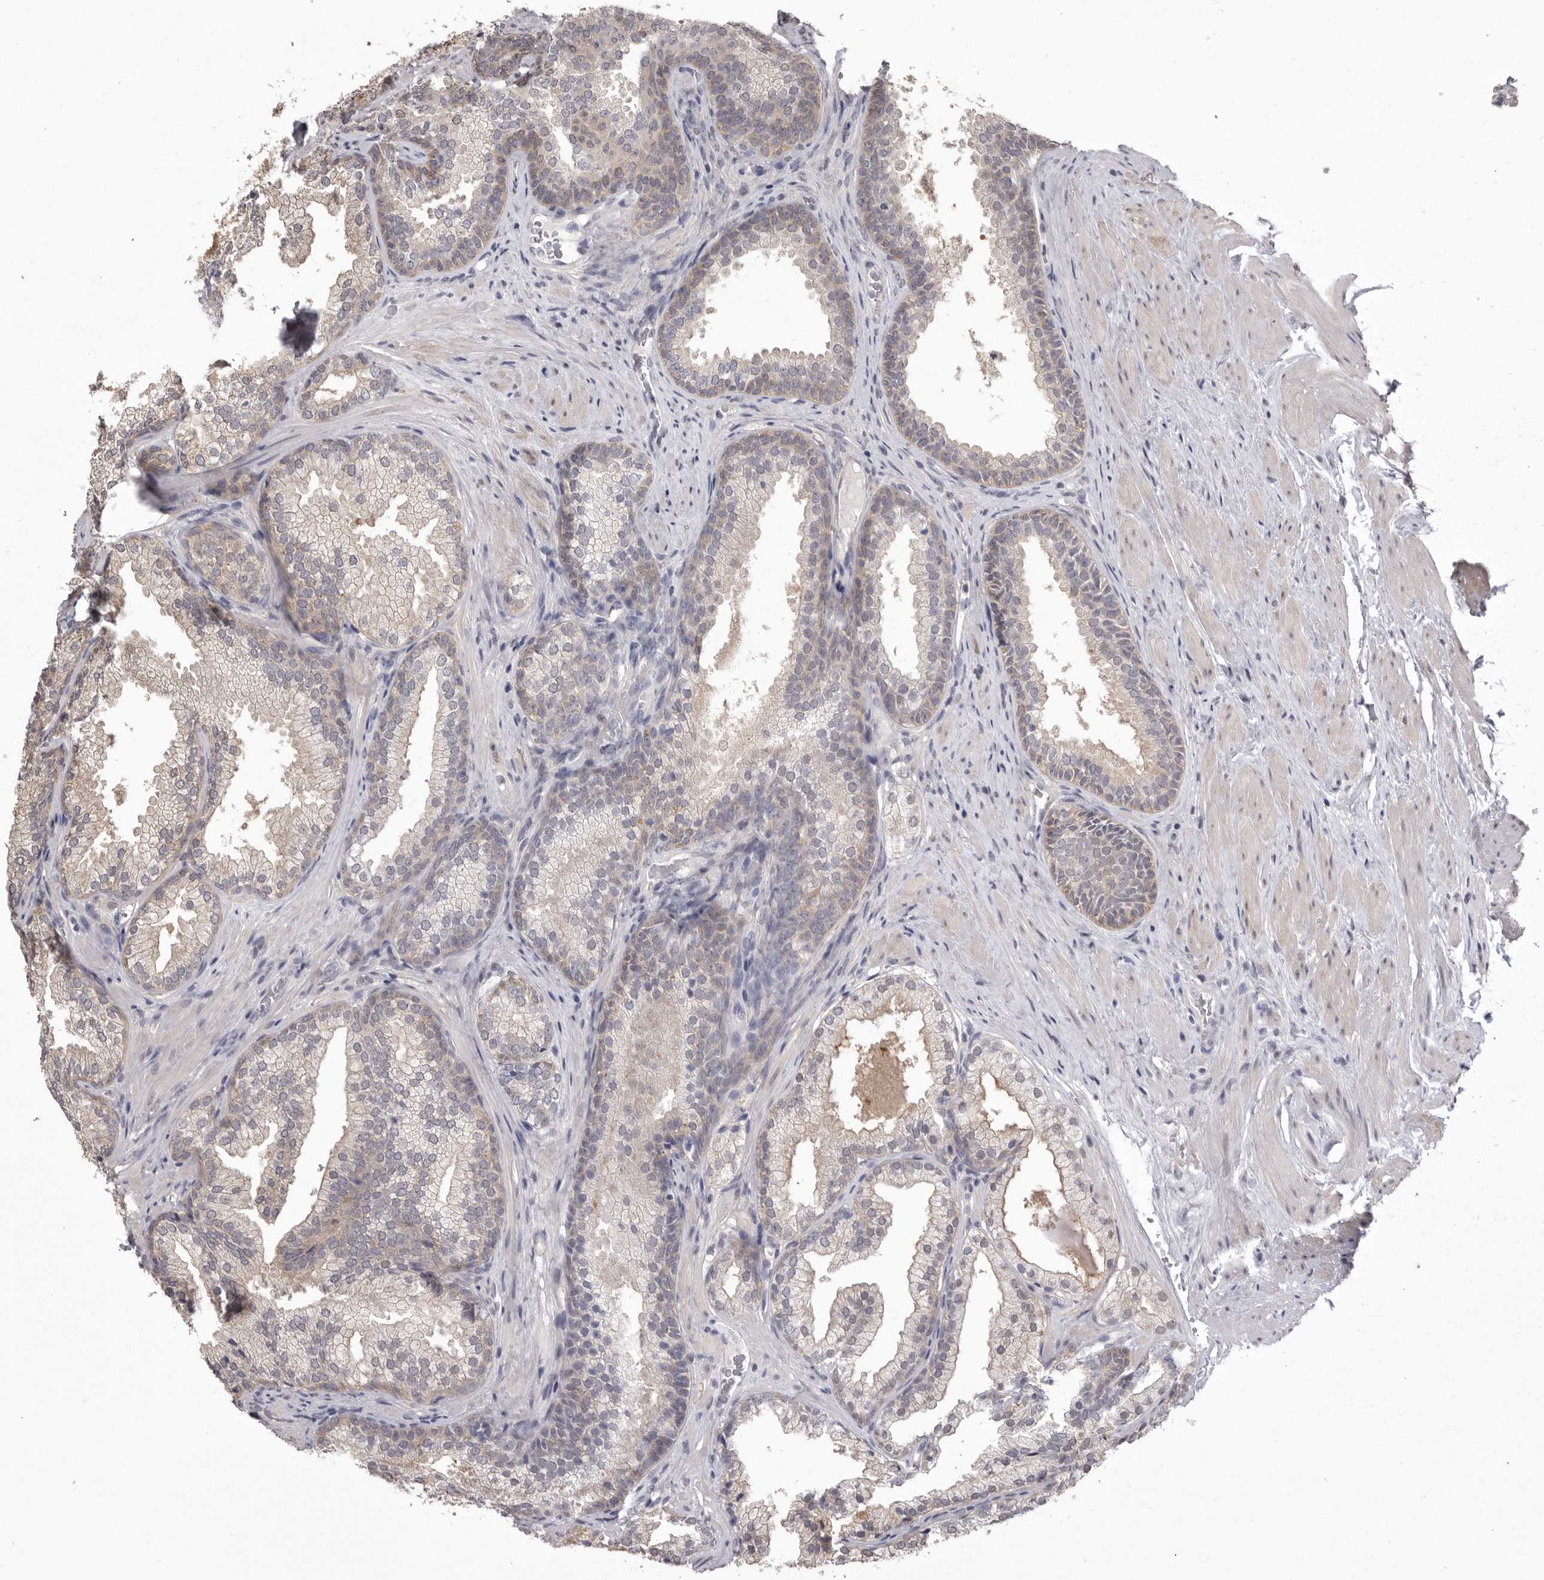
{"staining": {"intensity": "weak", "quantity": "25%-75%", "location": "cytoplasmic/membranous"}, "tissue": "prostate", "cell_type": "Glandular cells", "image_type": "normal", "snomed": [{"axis": "morphology", "description": "Normal tissue, NOS"}, {"axis": "topography", "description": "Prostate"}], "caption": "Immunohistochemistry (IHC) staining of benign prostate, which demonstrates low levels of weak cytoplasmic/membranous staining in about 25%-75% of glandular cells indicating weak cytoplasmic/membranous protein staining. The staining was performed using DAB (3,3'-diaminobenzidine) (brown) for protein detection and nuclei were counterstained in hematoxylin (blue).", "gene": "MDH1", "patient": {"sex": "male", "age": 76}}